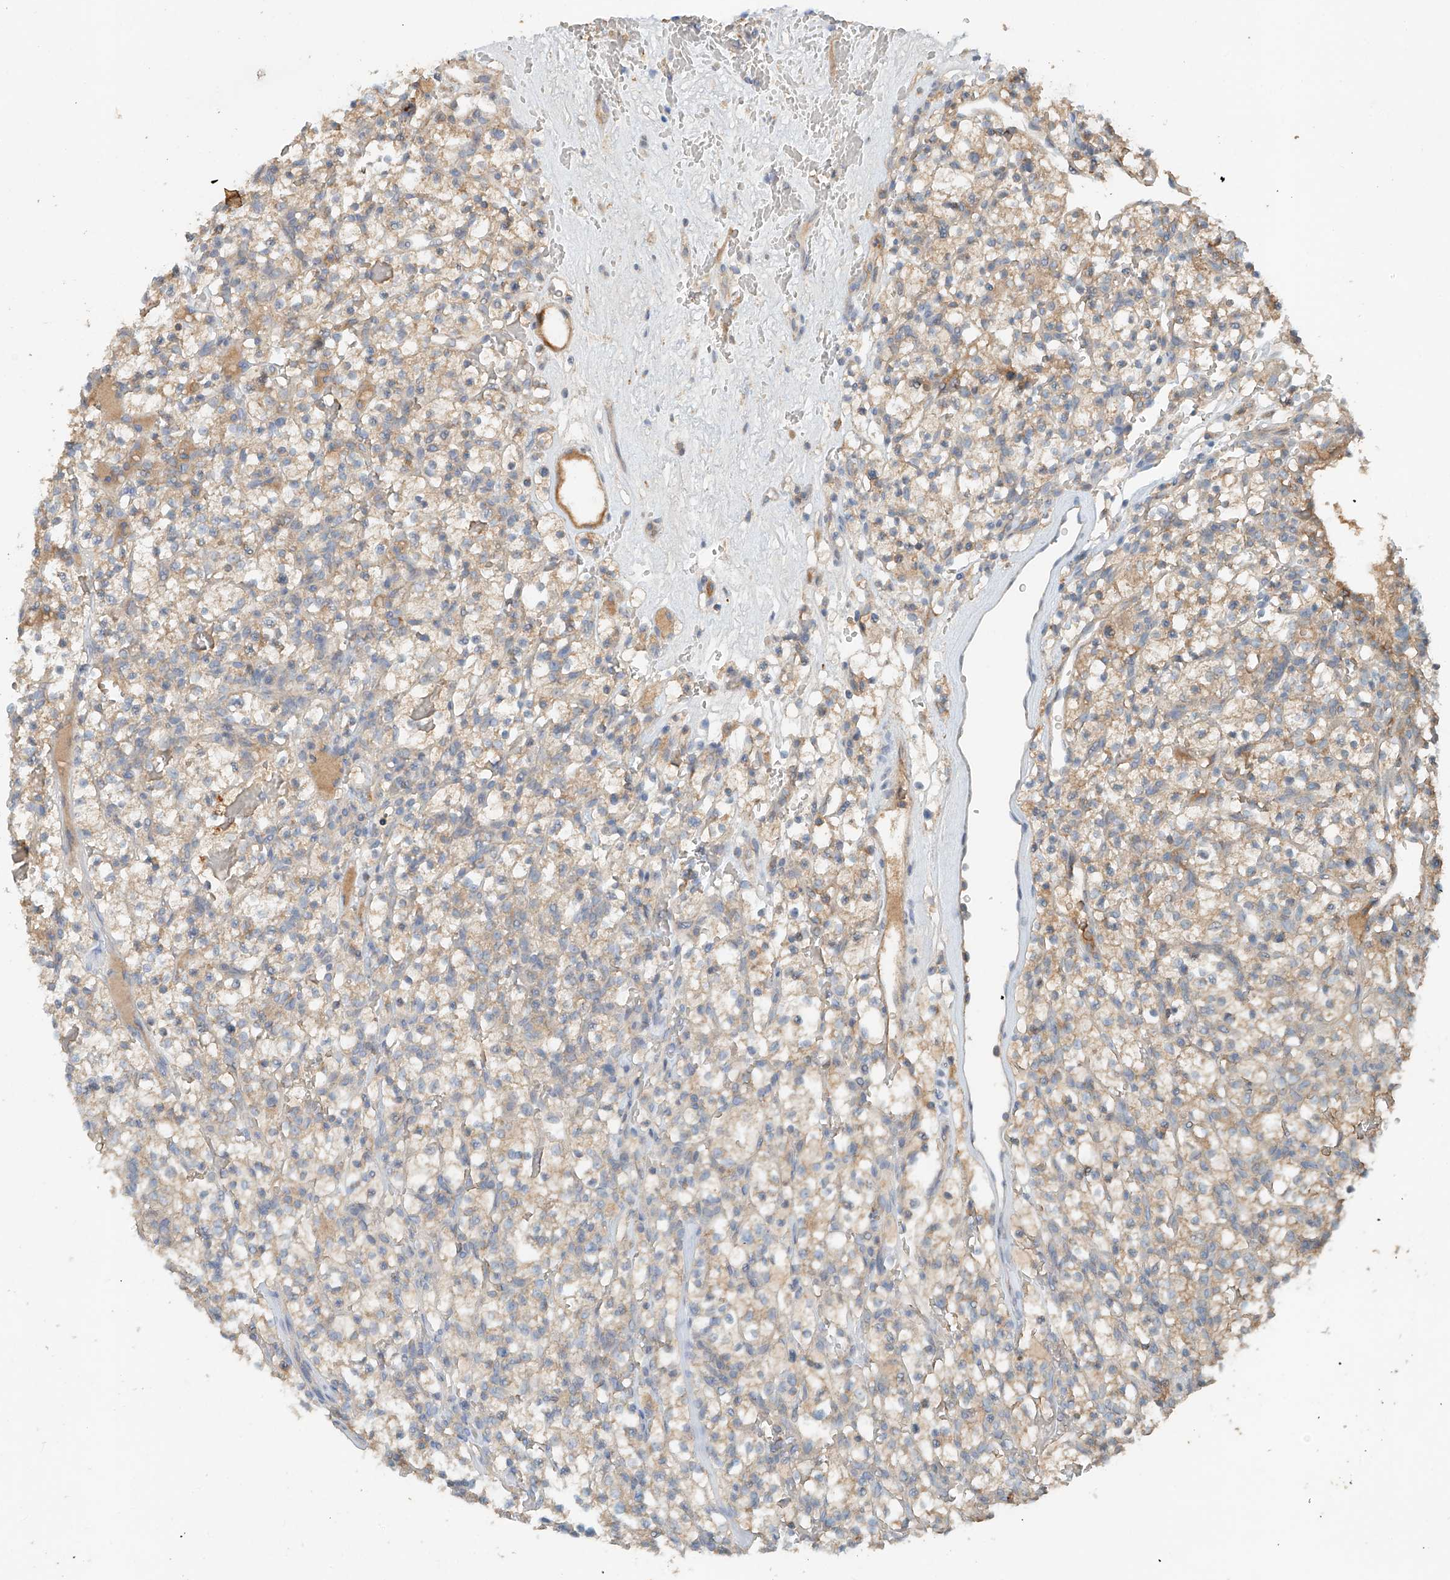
{"staining": {"intensity": "weak", "quantity": ">75%", "location": "cytoplasmic/membranous"}, "tissue": "renal cancer", "cell_type": "Tumor cells", "image_type": "cancer", "snomed": [{"axis": "morphology", "description": "Adenocarcinoma, NOS"}, {"axis": "topography", "description": "Kidney"}], "caption": "Renal adenocarcinoma stained with DAB (3,3'-diaminobenzidine) IHC exhibits low levels of weak cytoplasmic/membranous positivity in about >75% of tumor cells.", "gene": "GNB1L", "patient": {"sex": "female", "age": 57}}